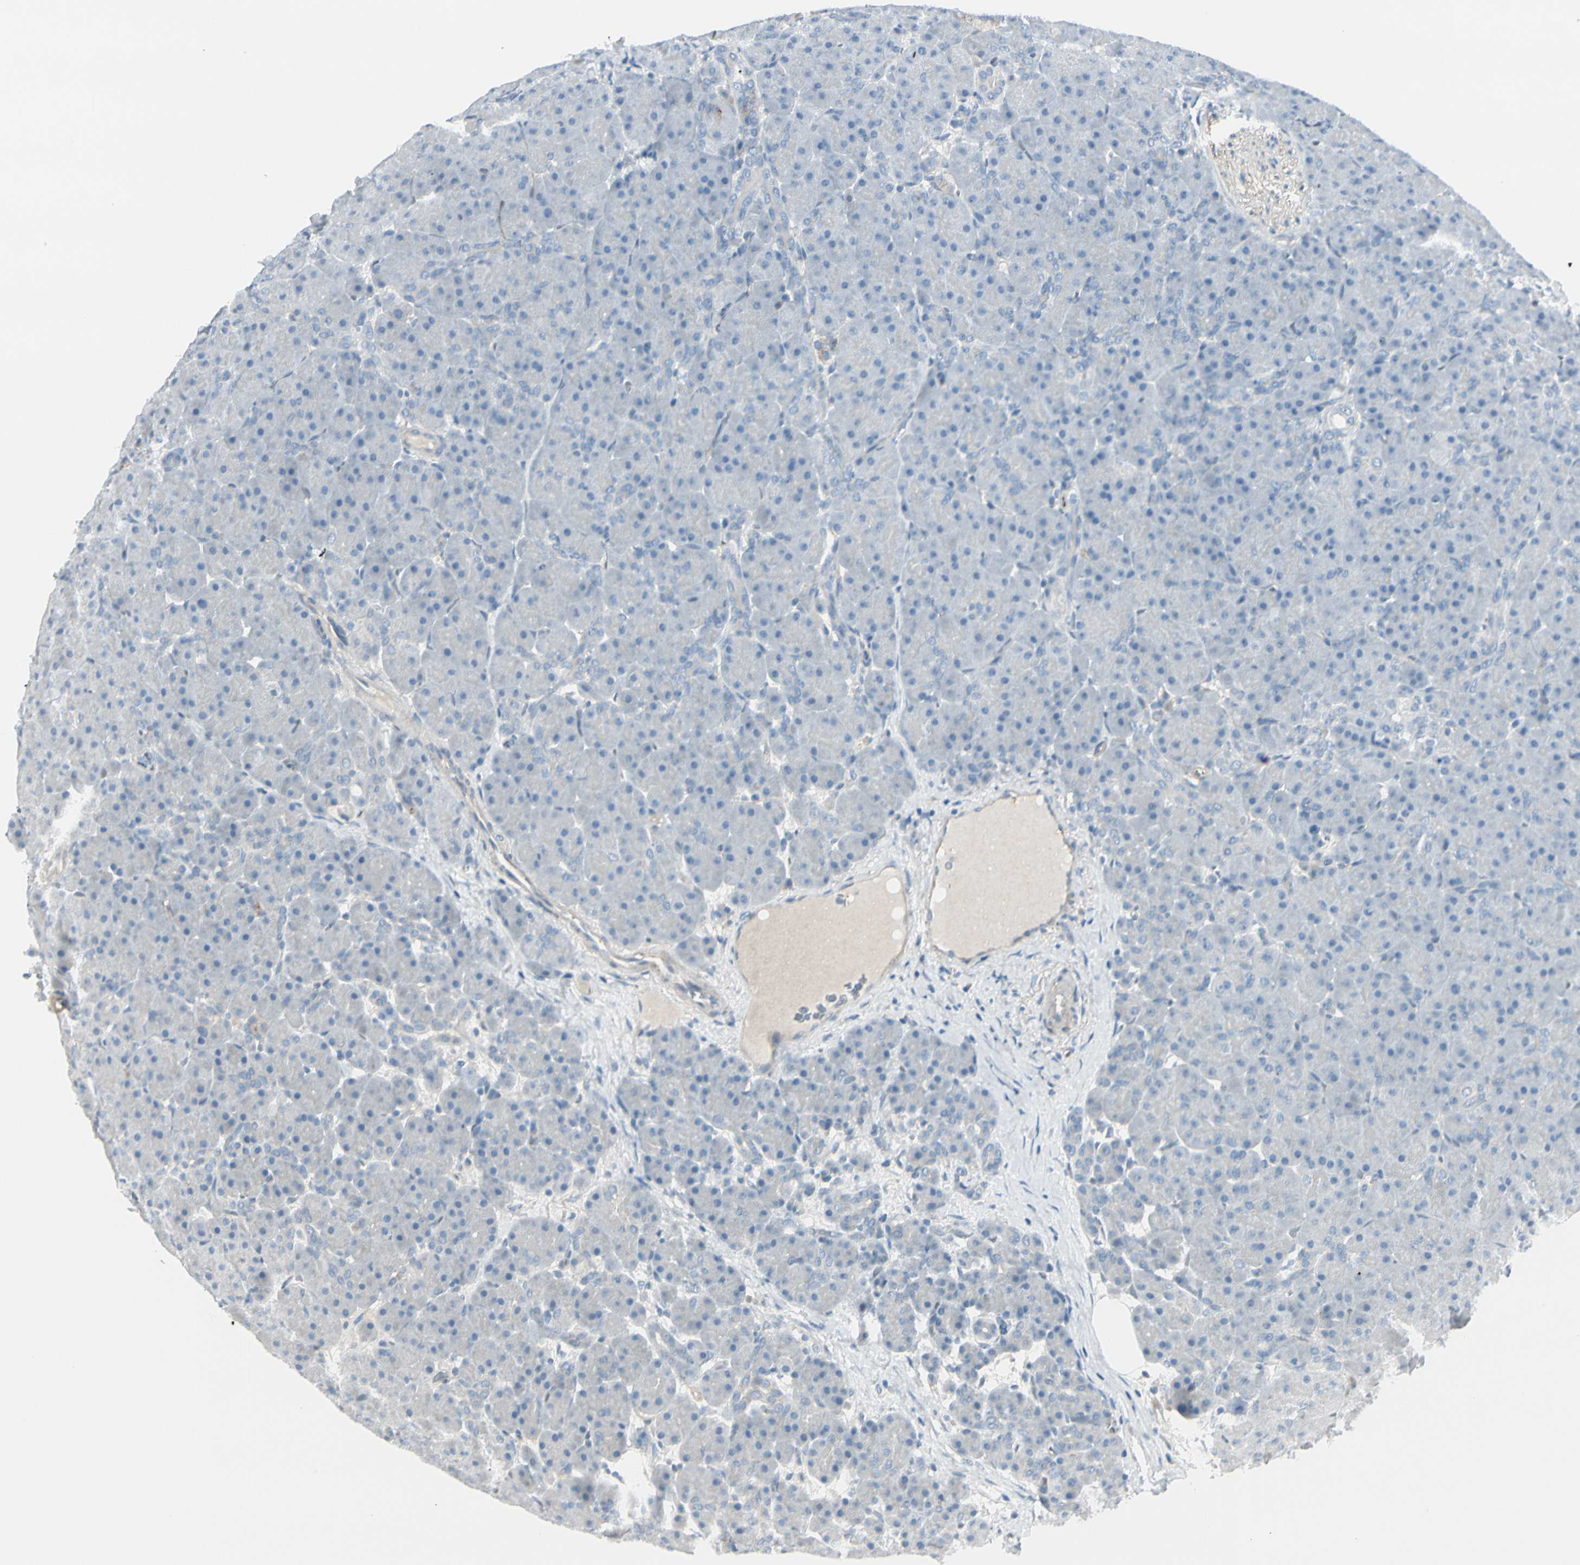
{"staining": {"intensity": "negative", "quantity": "none", "location": "none"}, "tissue": "pancreas", "cell_type": "Exocrine glandular cells", "image_type": "normal", "snomed": [{"axis": "morphology", "description": "Normal tissue, NOS"}, {"axis": "topography", "description": "Pancreas"}], "caption": "Image shows no protein expression in exocrine glandular cells of benign pancreas.", "gene": "CACNA2D1", "patient": {"sex": "male", "age": 66}}